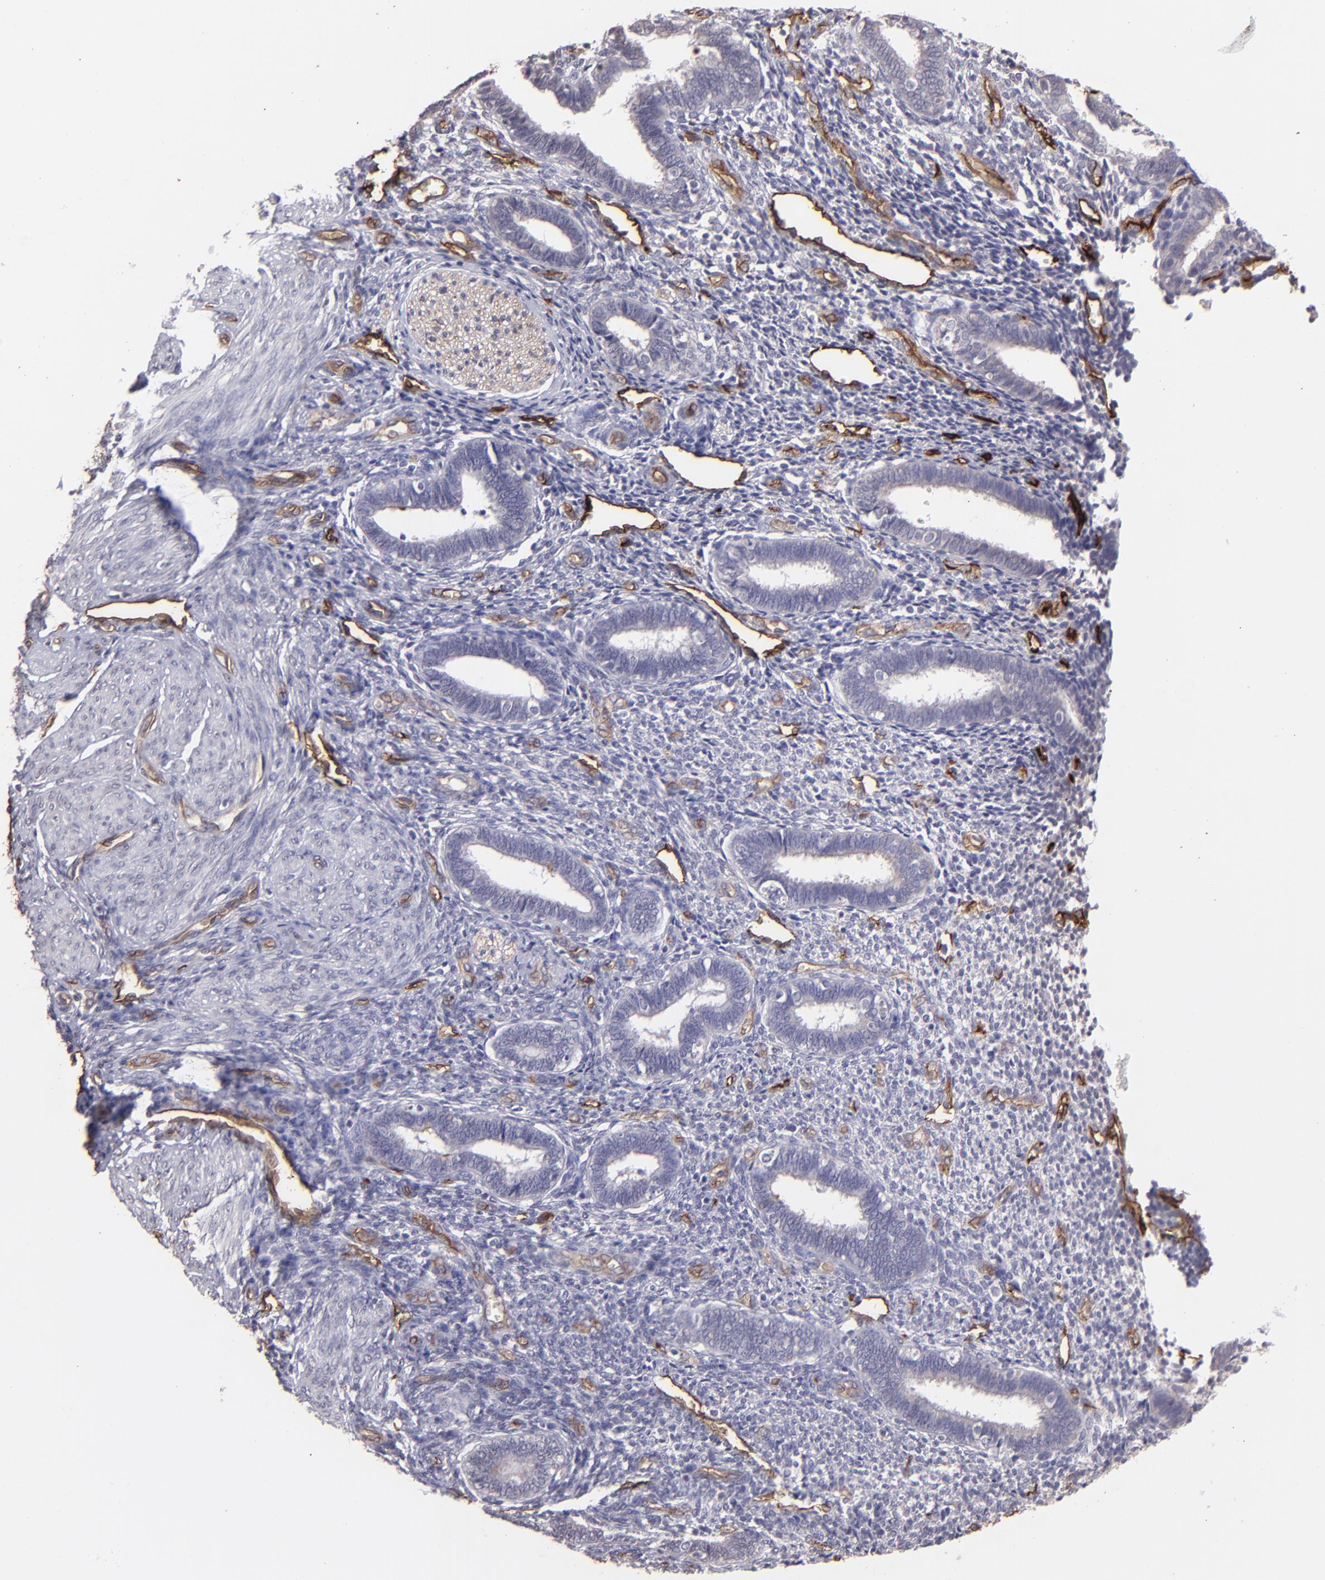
{"staining": {"intensity": "negative", "quantity": "none", "location": "none"}, "tissue": "endometrium", "cell_type": "Cells in endometrial stroma", "image_type": "normal", "snomed": [{"axis": "morphology", "description": "Normal tissue, NOS"}, {"axis": "topography", "description": "Endometrium"}], "caption": "IHC histopathology image of normal endometrium: endometrium stained with DAB demonstrates no significant protein positivity in cells in endometrial stroma.", "gene": "DYSF", "patient": {"sex": "female", "age": 27}}